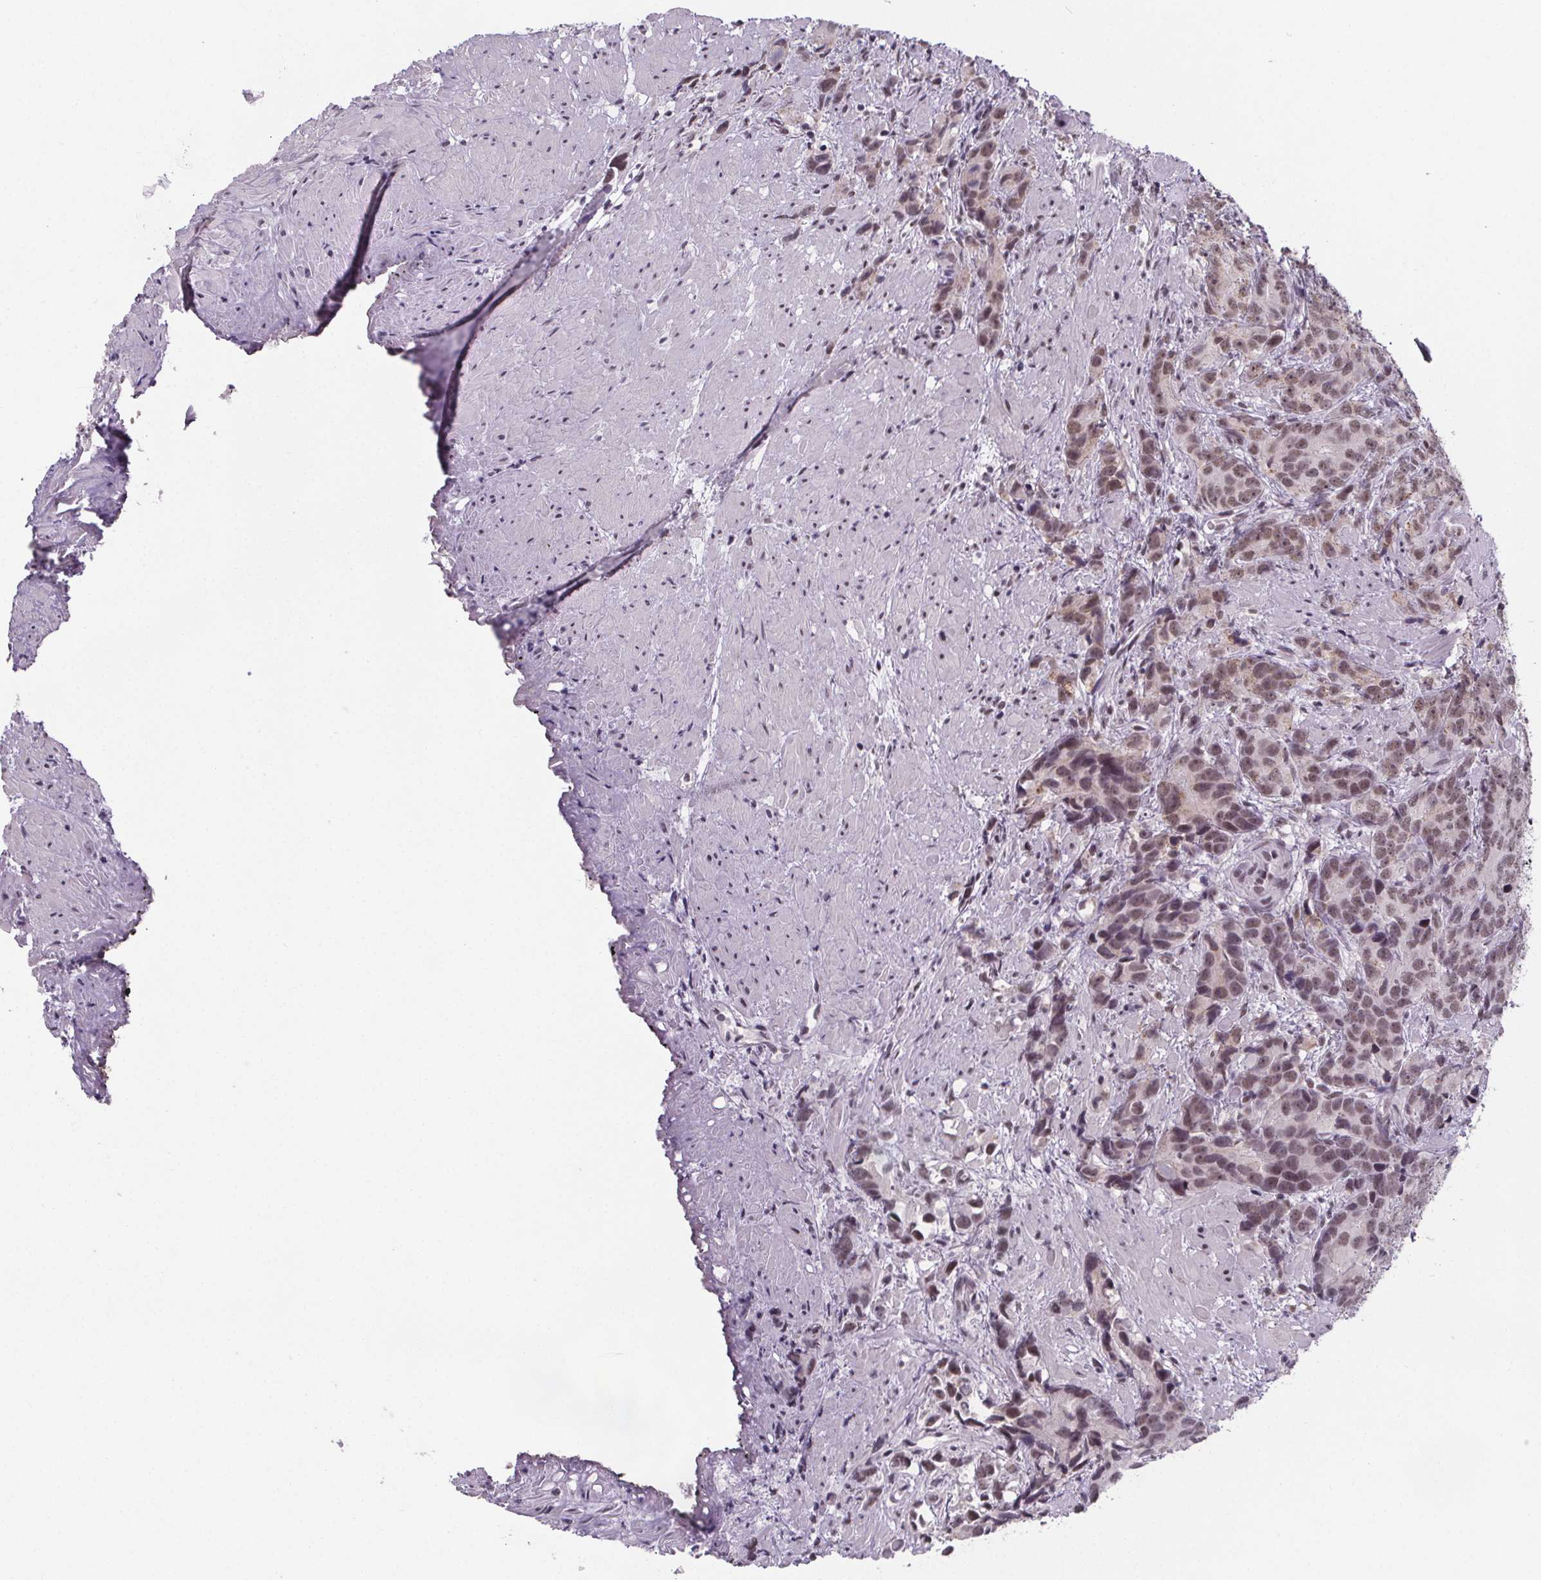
{"staining": {"intensity": "moderate", "quantity": ">75%", "location": "nuclear"}, "tissue": "prostate cancer", "cell_type": "Tumor cells", "image_type": "cancer", "snomed": [{"axis": "morphology", "description": "Adenocarcinoma, High grade"}, {"axis": "topography", "description": "Prostate"}], "caption": "High-grade adenocarcinoma (prostate) stained with immunohistochemistry (IHC) reveals moderate nuclear expression in about >75% of tumor cells.", "gene": "ZNF572", "patient": {"sex": "male", "age": 90}}